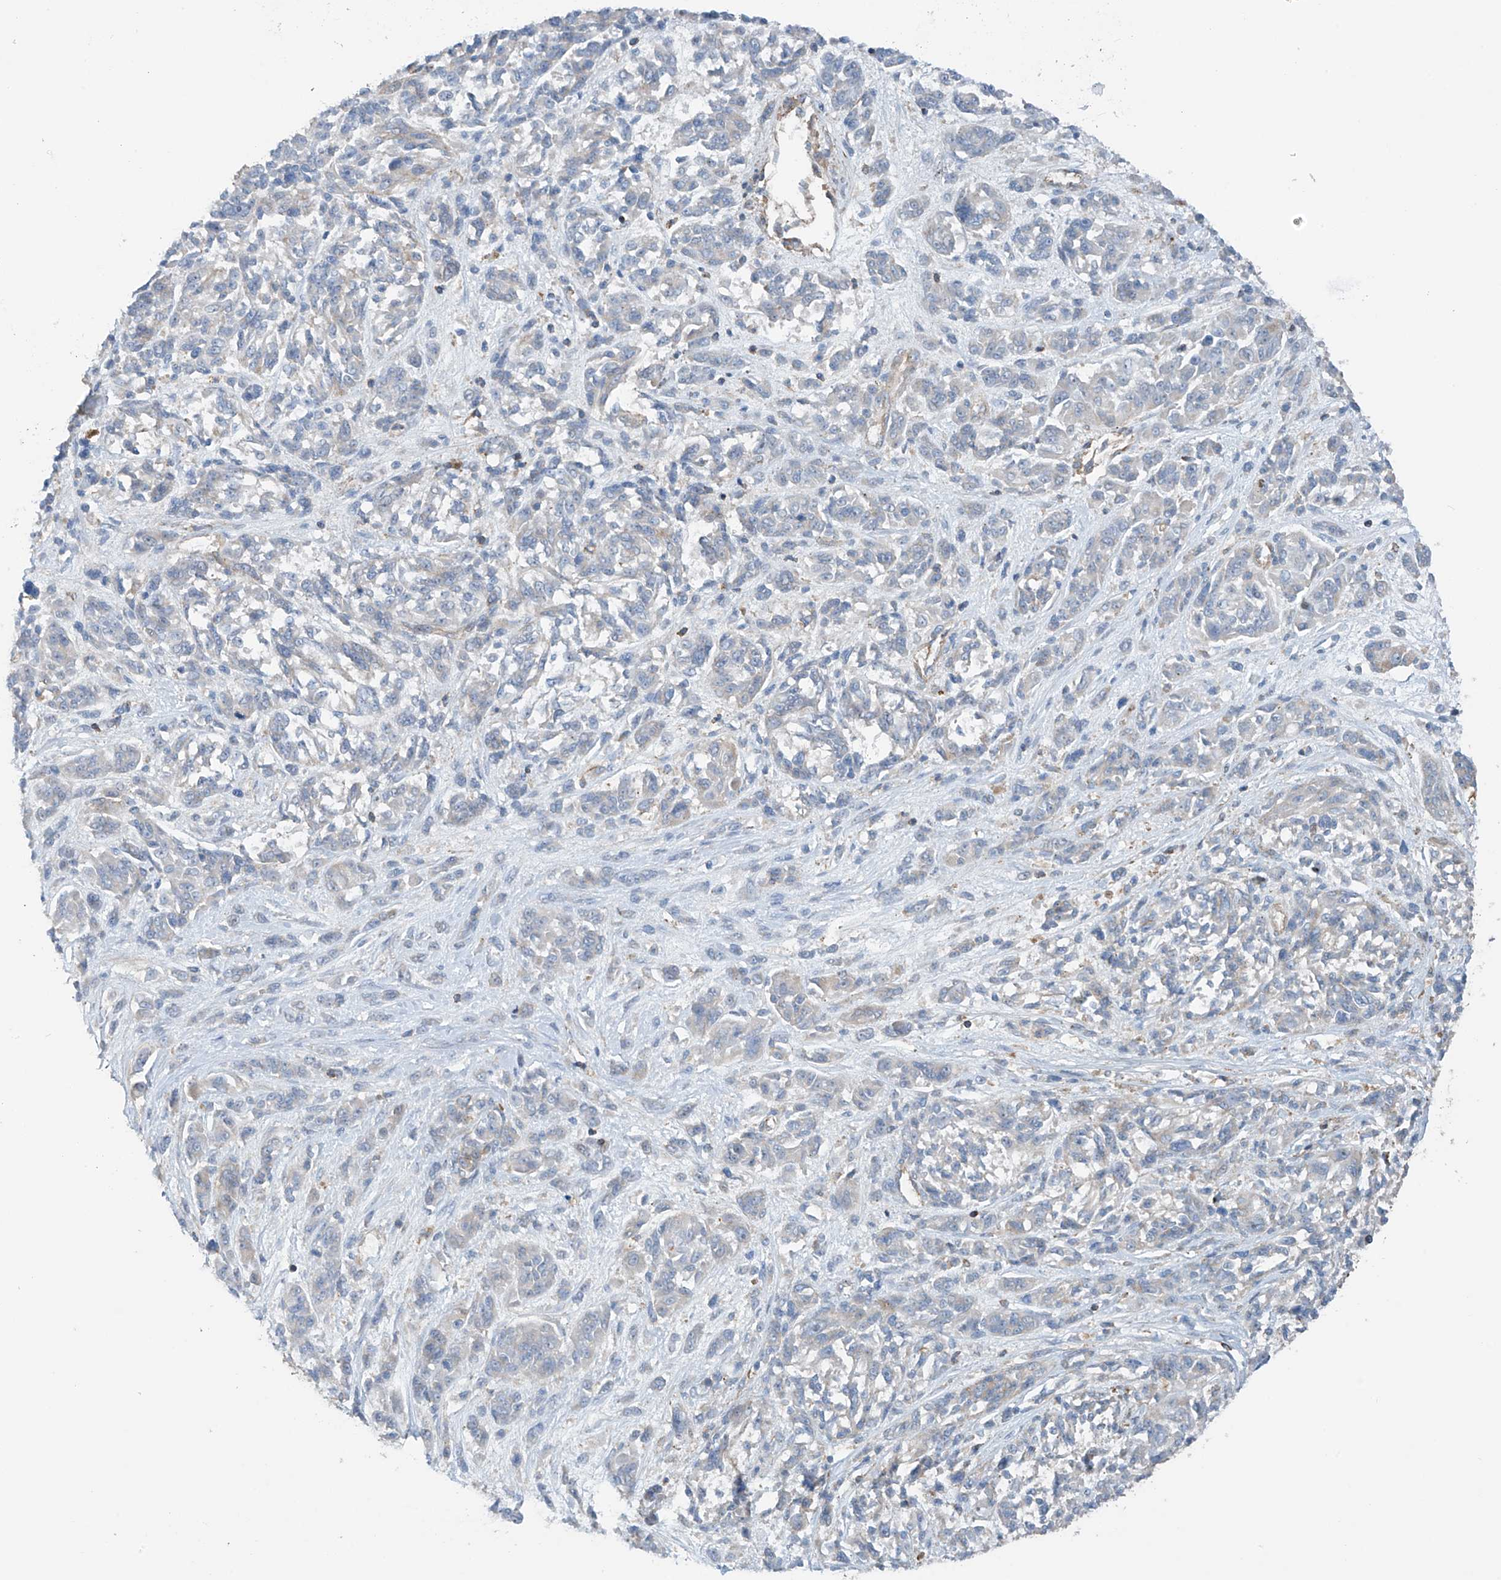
{"staining": {"intensity": "negative", "quantity": "none", "location": "none"}, "tissue": "melanoma", "cell_type": "Tumor cells", "image_type": "cancer", "snomed": [{"axis": "morphology", "description": "Malignant melanoma, NOS"}, {"axis": "topography", "description": "Skin"}], "caption": "Immunohistochemistry of malignant melanoma reveals no positivity in tumor cells.", "gene": "SLC1A5", "patient": {"sex": "male", "age": 53}}